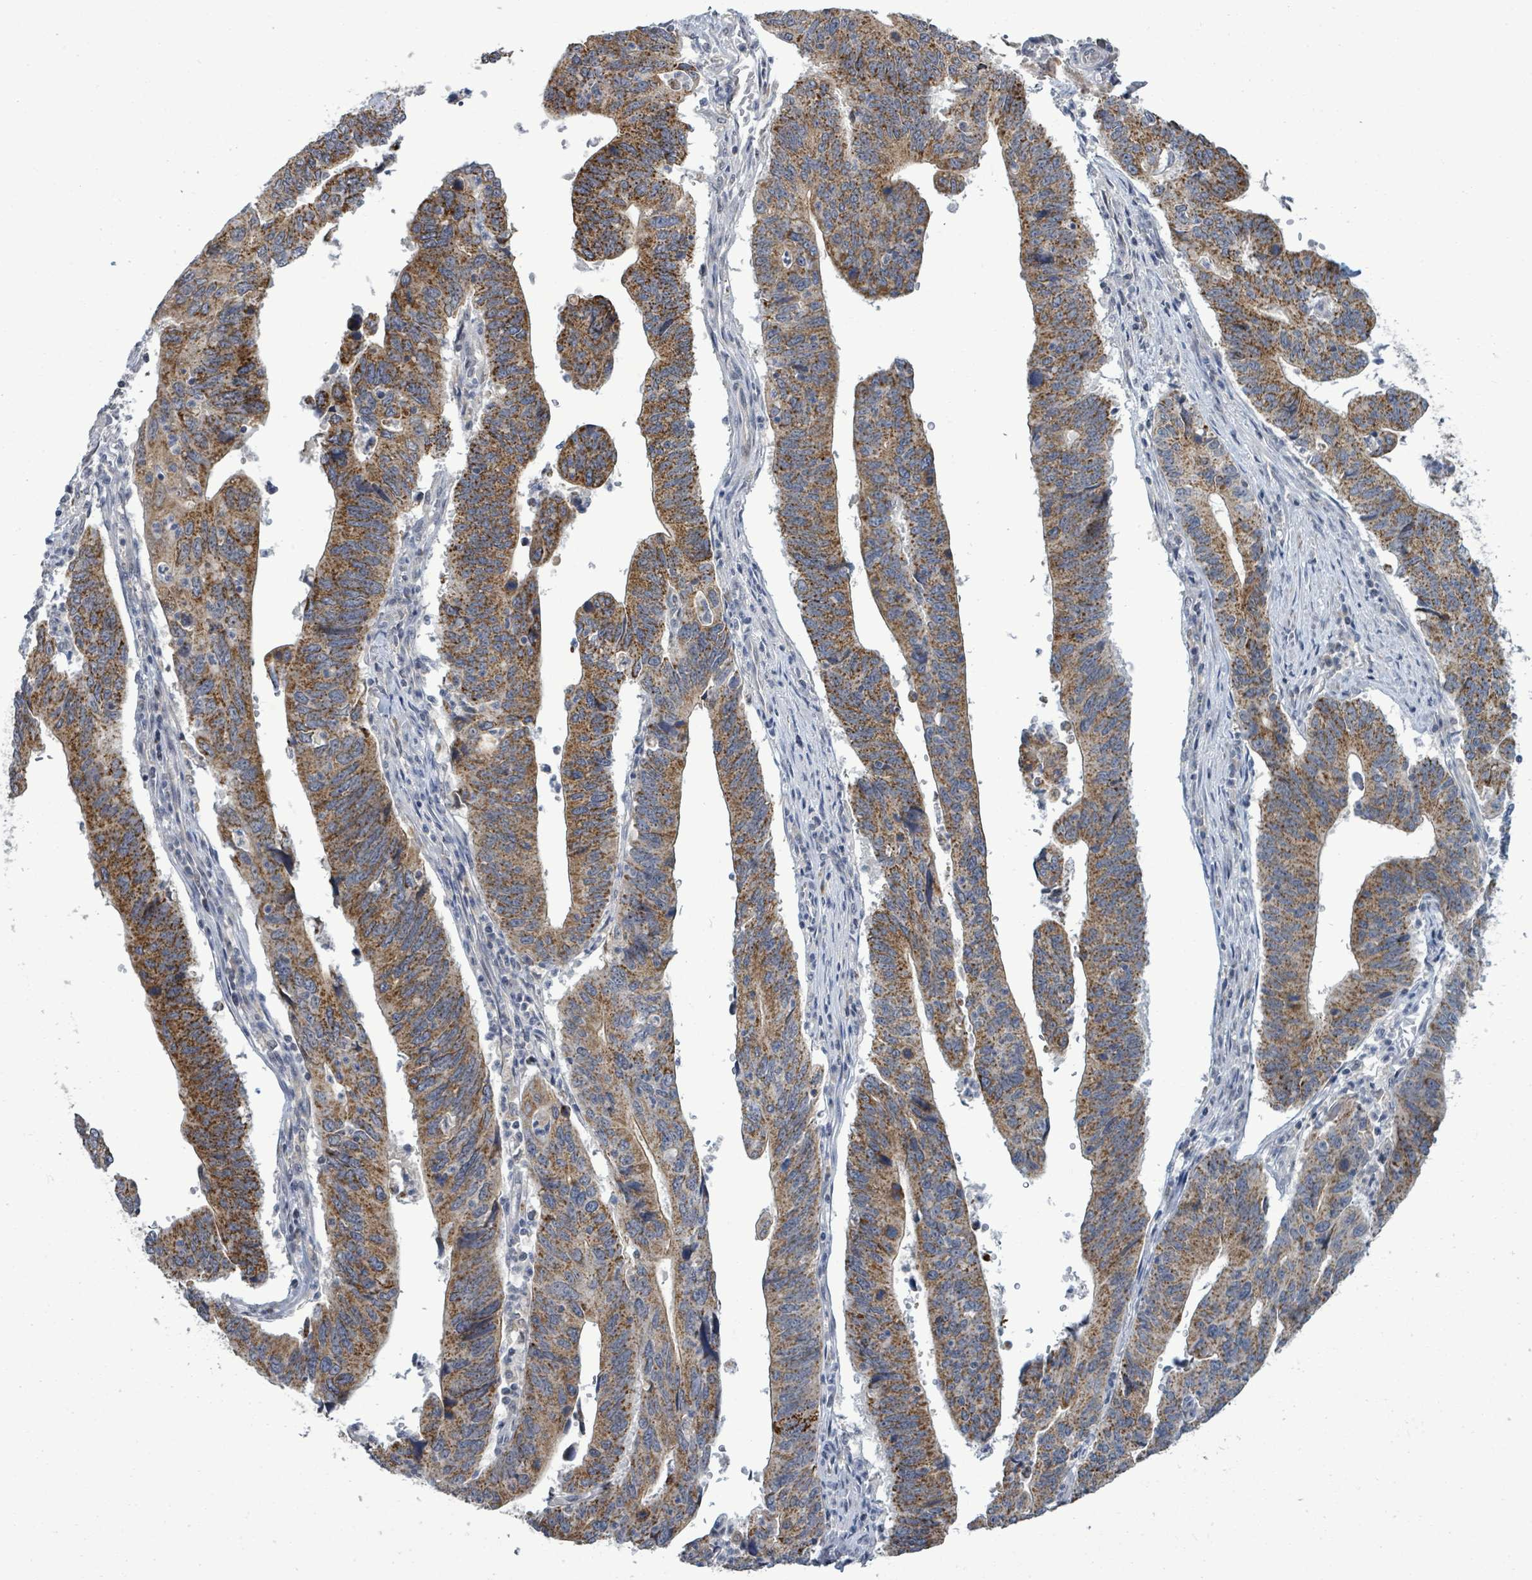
{"staining": {"intensity": "strong", "quantity": ">75%", "location": "cytoplasmic/membranous"}, "tissue": "stomach cancer", "cell_type": "Tumor cells", "image_type": "cancer", "snomed": [{"axis": "morphology", "description": "Adenocarcinoma, NOS"}, {"axis": "topography", "description": "Stomach"}], "caption": "An image showing strong cytoplasmic/membranous staining in about >75% of tumor cells in stomach cancer (adenocarcinoma), as visualized by brown immunohistochemical staining.", "gene": "COQ10B", "patient": {"sex": "male", "age": 59}}